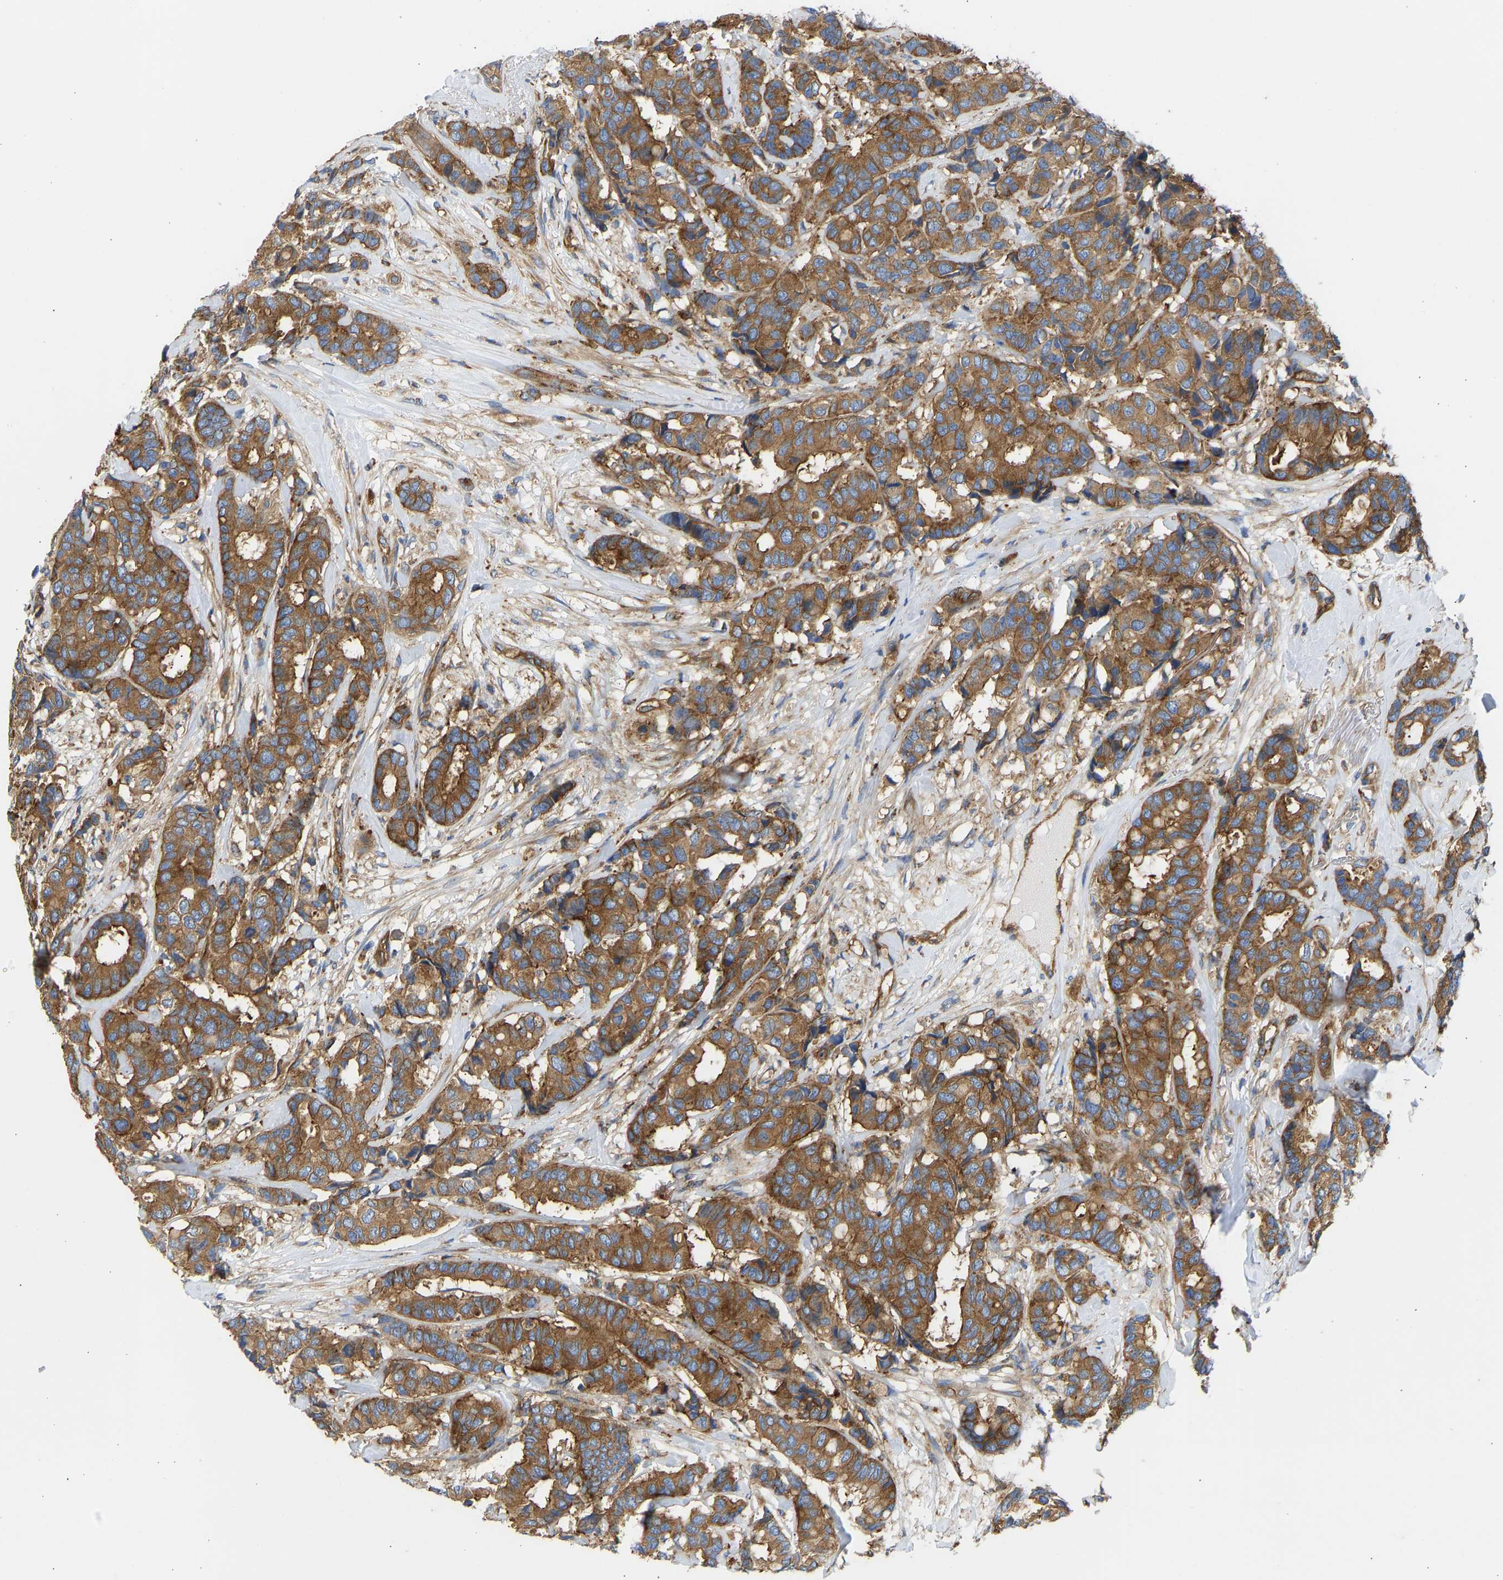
{"staining": {"intensity": "strong", "quantity": ">75%", "location": "cytoplasmic/membranous"}, "tissue": "breast cancer", "cell_type": "Tumor cells", "image_type": "cancer", "snomed": [{"axis": "morphology", "description": "Duct carcinoma"}, {"axis": "topography", "description": "Breast"}], "caption": "Immunohistochemical staining of human breast infiltrating ductal carcinoma reveals high levels of strong cytoplasmic/membranous protein positivity in about >75% of tumor cells.", "gene": "MYO1C", "patient": {"sex": "female", "age": 87}}